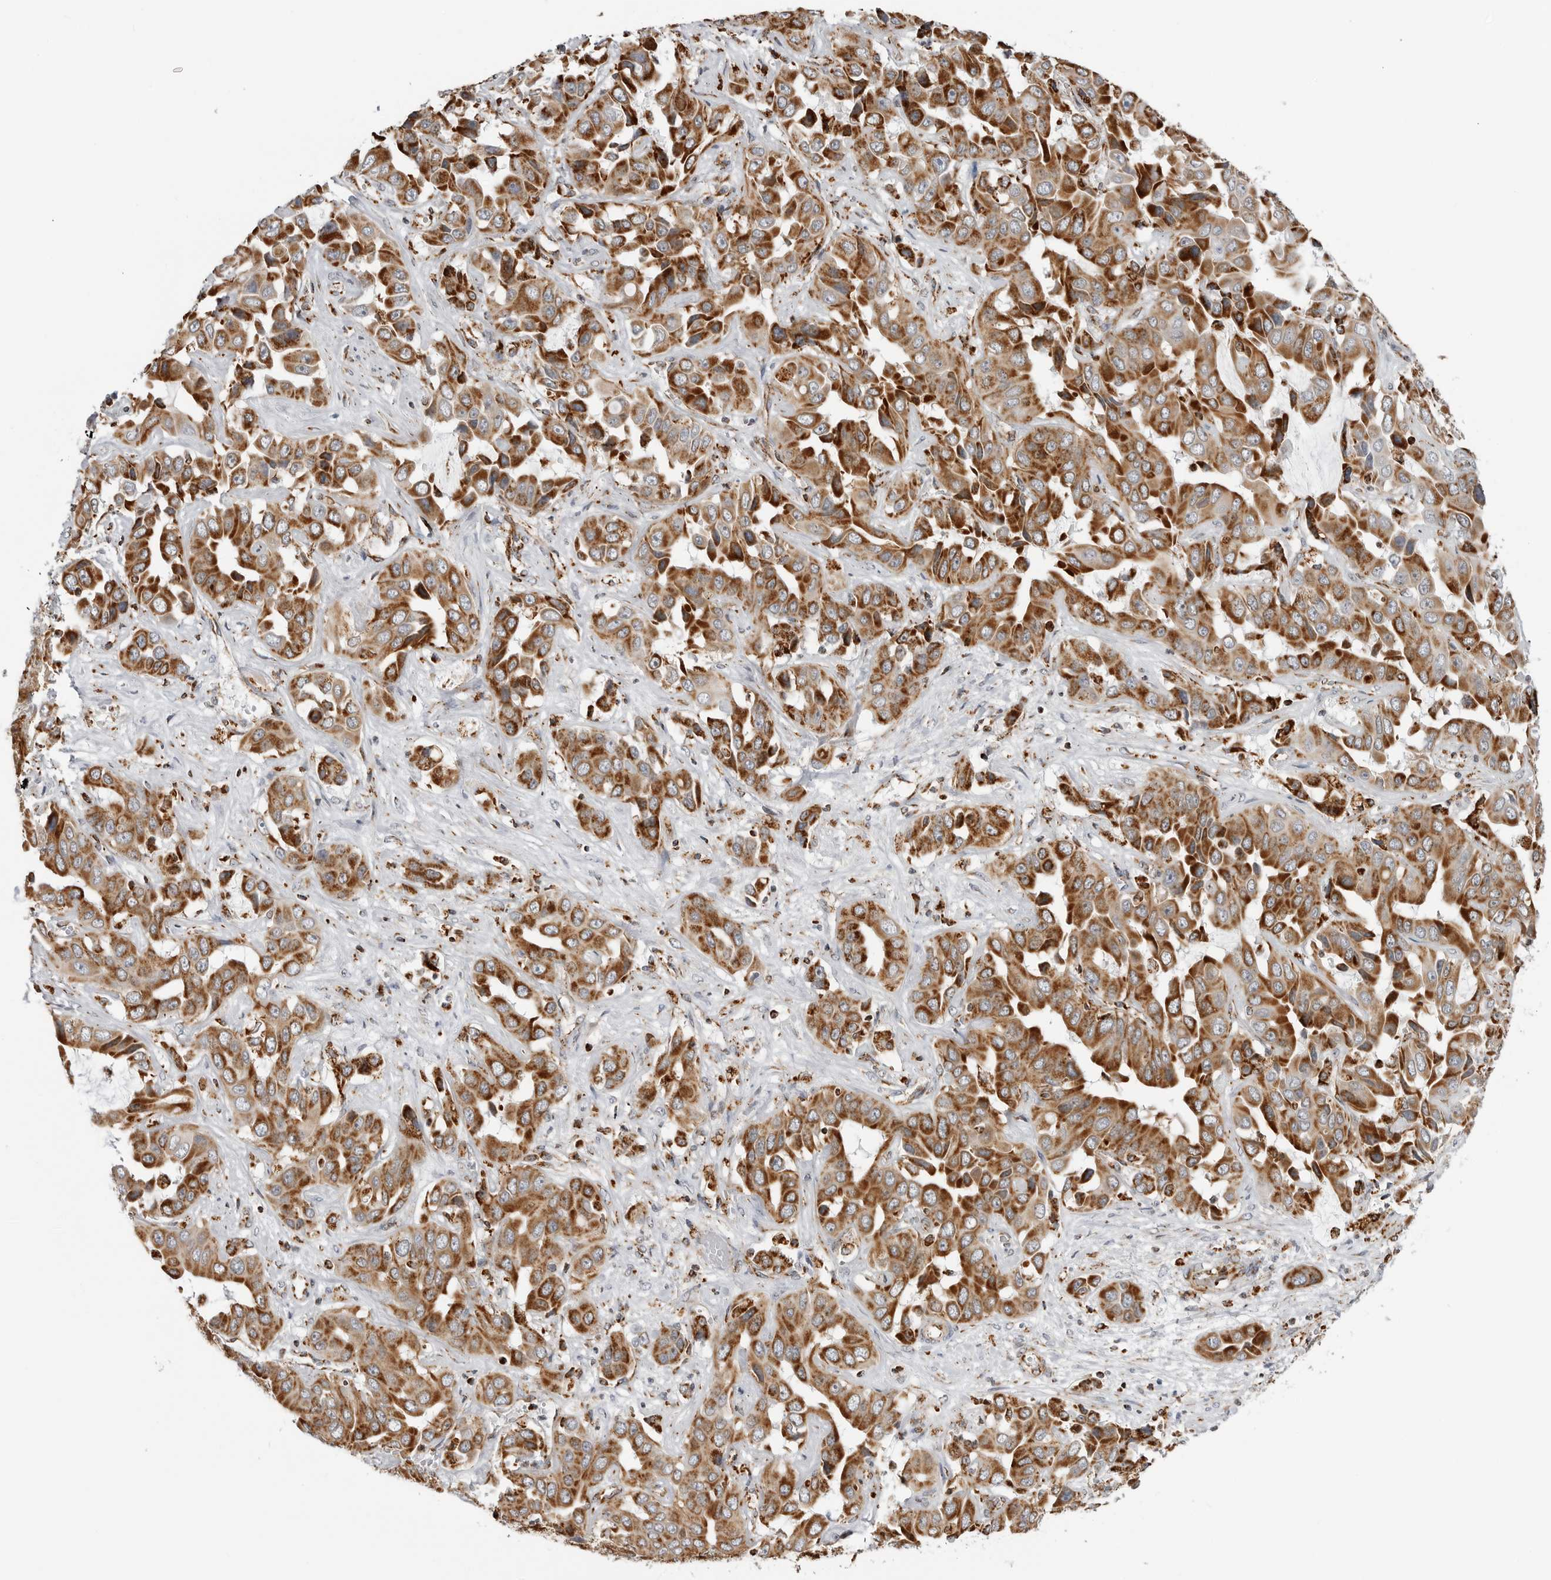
{"staining": {"intensity": "strong", "quantity": ">75%", "location": "cytoplasmic/membranous"}, "tissue": "liver cancer", "cell_type": "Tumor cells", "image_type": "cancer", "snomed": [{"axis": "morphology", "description": "Cholangiocarcinoma"}, {"axis": "topography", "description": "Liver"}], "caption": "IHC image of neoplastic tissue: human cholangiocarcinoma (liver) stained using immunohistochemistry (IHC) shows high levels of strong protein expression localized specifically in the cytoplasmic/membranous of tumor cells, appearing as a cytoplasmic/membranous brown color.", "gene": "COX5A", "patient": {"sex": "female", "age": 52}}